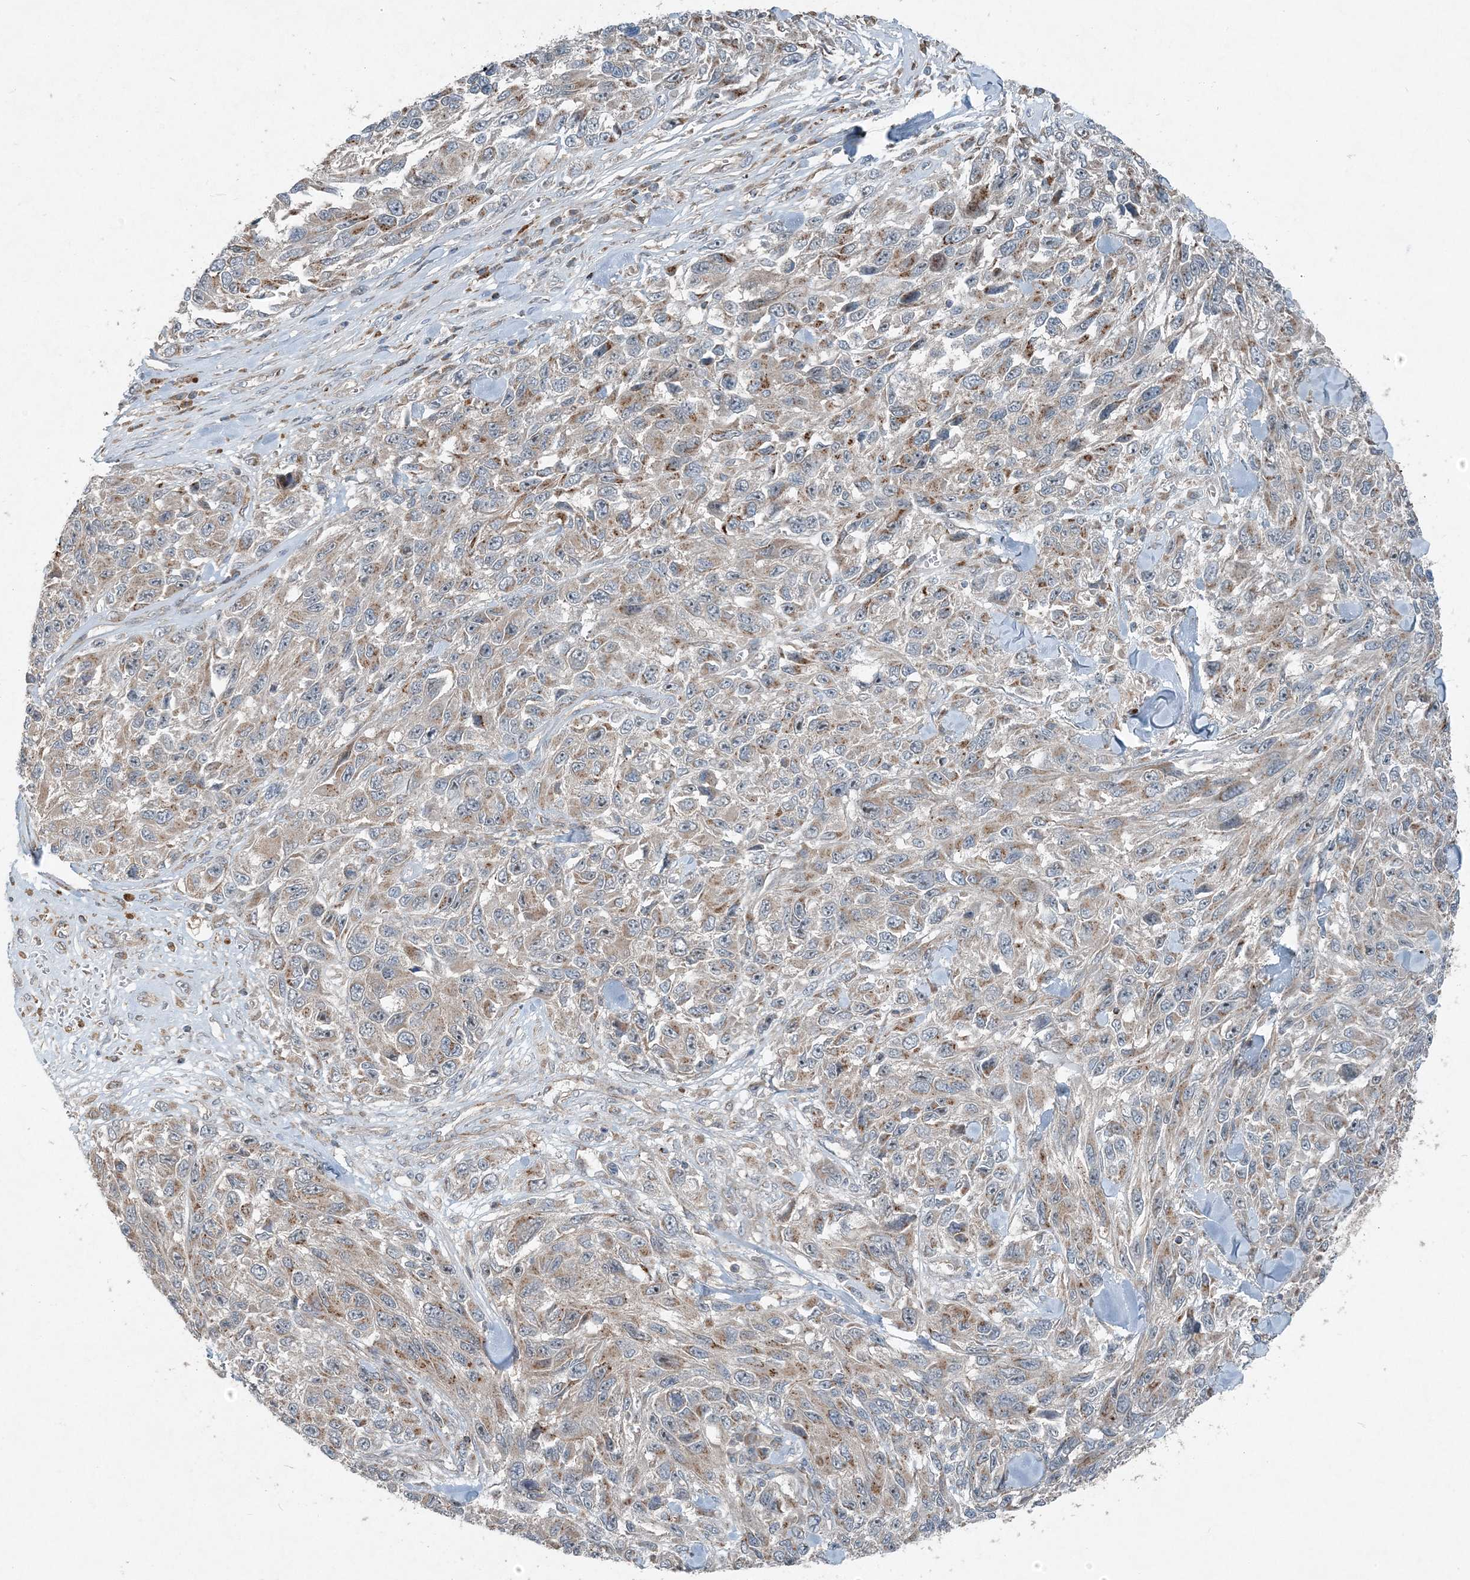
{"staining": {"intensity": "moderate", "quantity": "25%-75%", "location": "cytoplasmic/membranous"}, "tissue": "melanoma", "cell_type": "Tumor cells", "image_type": "cancer", "snomed": [{"axis": "morphology", "description": "Malignant melanoma, NOS"}, {"axis": "topography", "description": "Skin"}], "caption": "IHC histopathology image of human malignant melanoma stained for a protein (brown), which demonstrates medium levels of moderate cytoplasmic/membranous expression in about 25%-75% of tumor cells.", "gene": "INTU", "patient": {"sex": "female", "age": 96}}